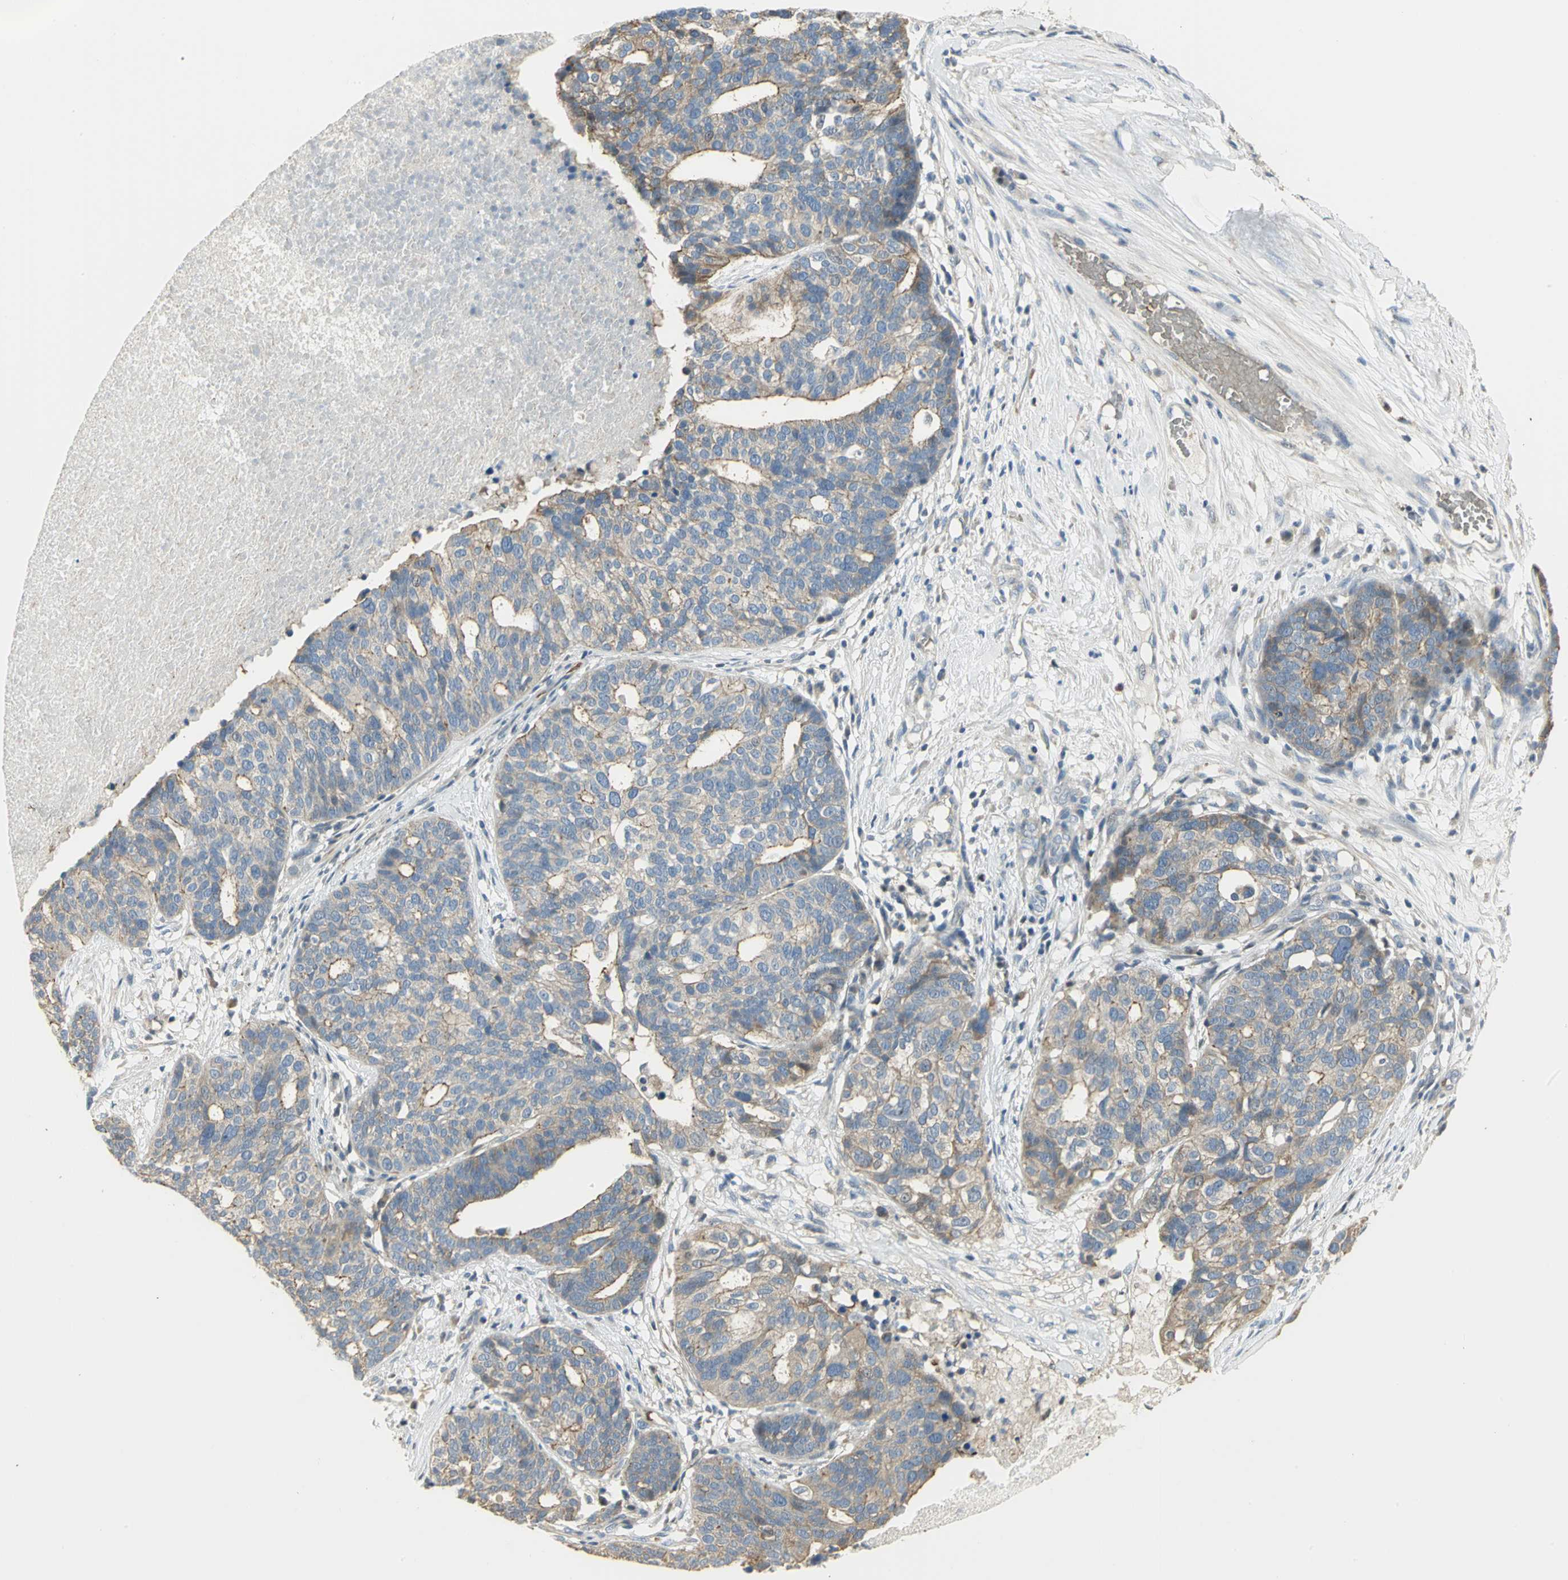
{"staining": {"intensity": "moderate", "quantity": "25%-75%", "location": "cytoplasmic/membranous"}, "tissue": "ovarian cancer", "cell_type": "Tumor cells", "image_type": "cancer", "snomed": [{"axis": "morphology", "description": "Cystadenocarcinoma, serous, NOS"}, {"axis": "topography", "description": "Ovary"}], "caption": "Protein expression analysis of ovarian cancer (serous cystadenocarcinoma) exhibits moderate cytoplasmic/membranous staining in approximately 25%-75% of tumor cells.", "gene": "ANK1", "patient": {"sex": "female", "age": 59}}